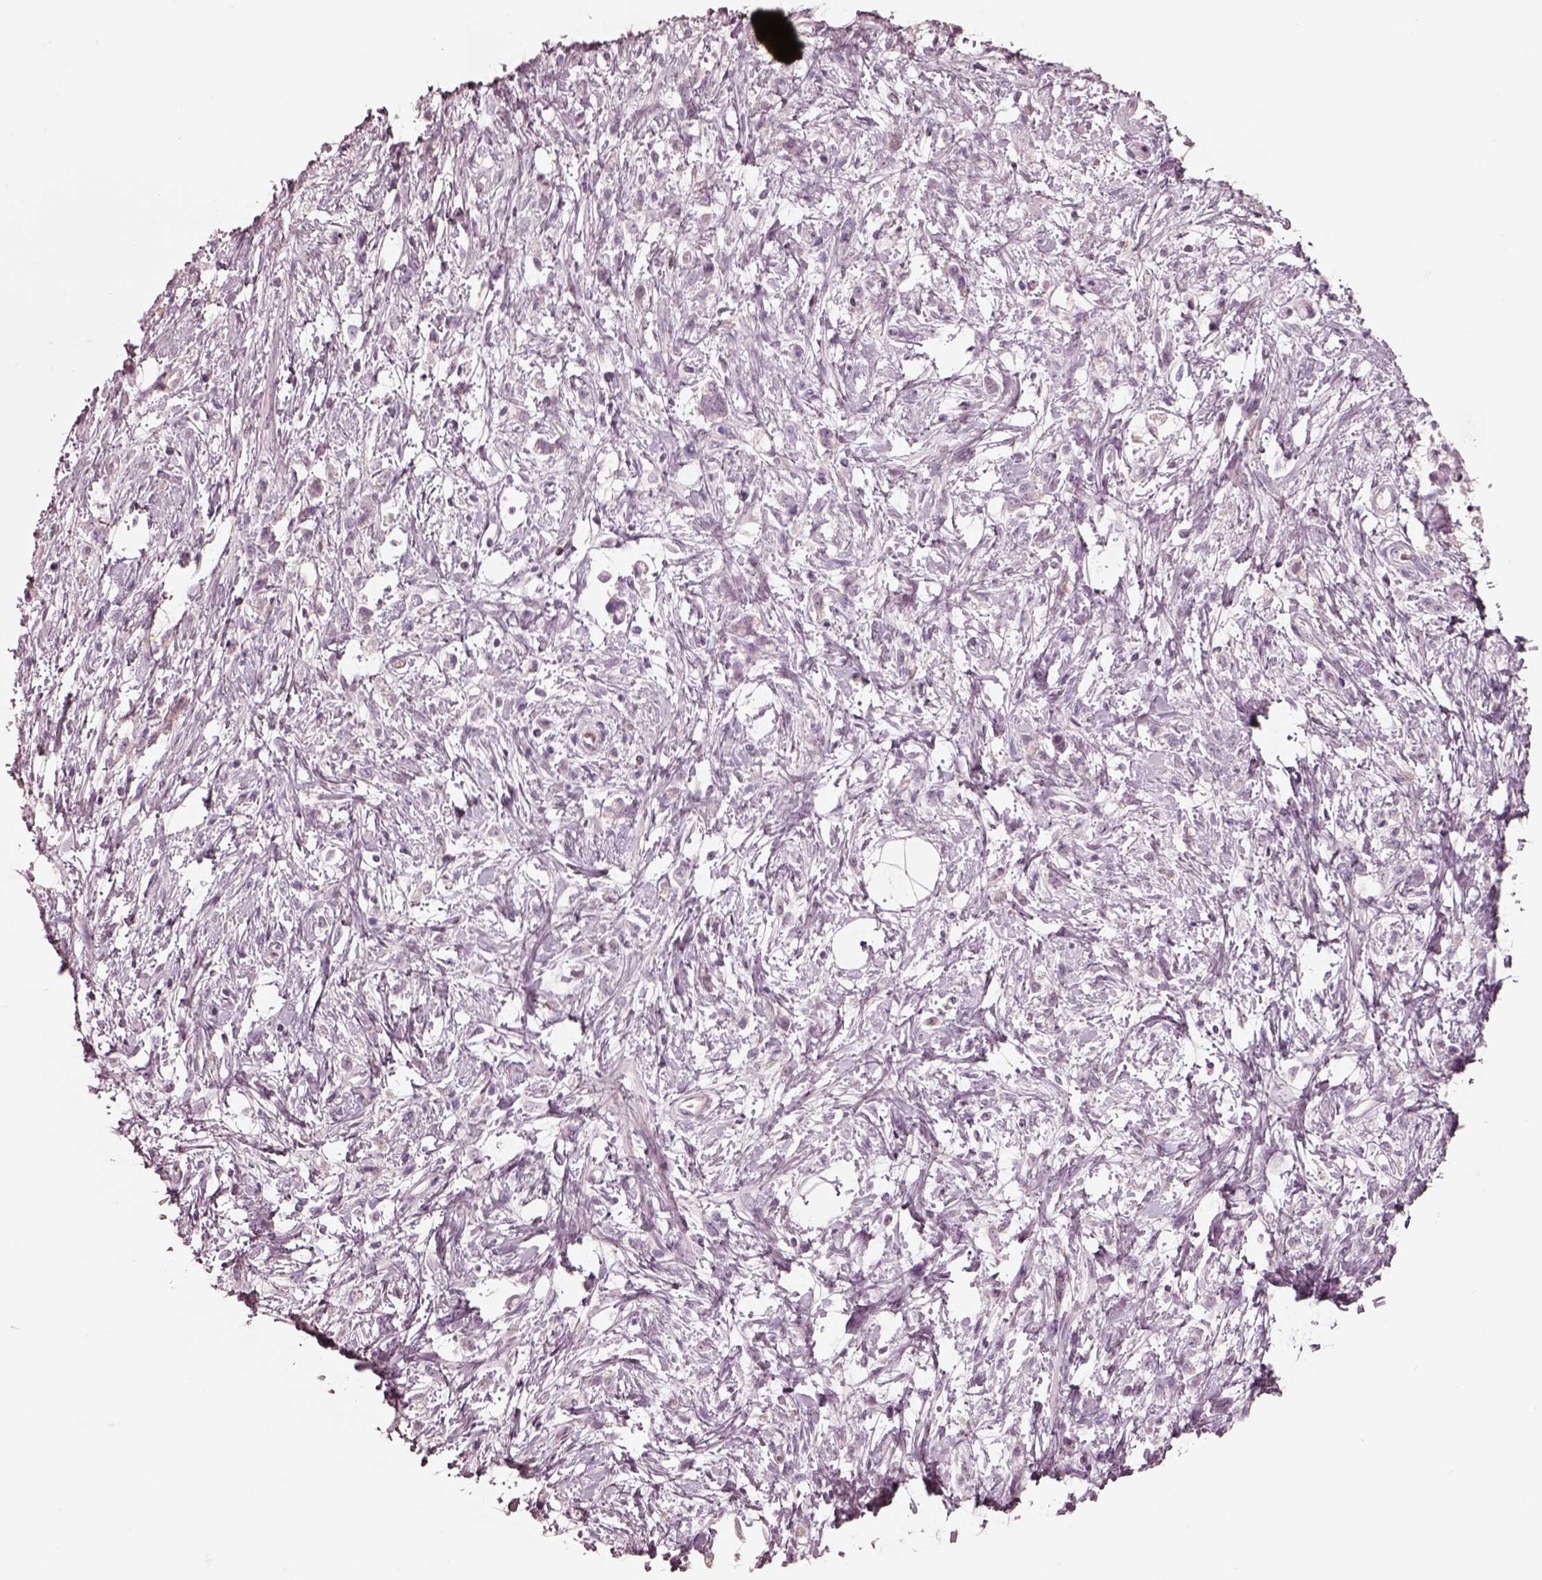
{"staining": {"intensity": "negative", "quantity": "none", "location": "none"}, "tissue": "stomach cancer", "cell_type": "Tumor cells", "image_type": "cancer", "snomed": [{"axis": "morphology", "description": "Adenocarcinoma, NOS"}, {"axis": "topography", "description": "Stomach"}], "caption": "Immunohistochemistry (IHC) photomicrograph of adenocarcinoma (stomach) stained for a protein (brown), which demonstrates no expression in tumor cells.", "gene": "GPRIN1", "patient": {"sex": "female", "age": 60}}